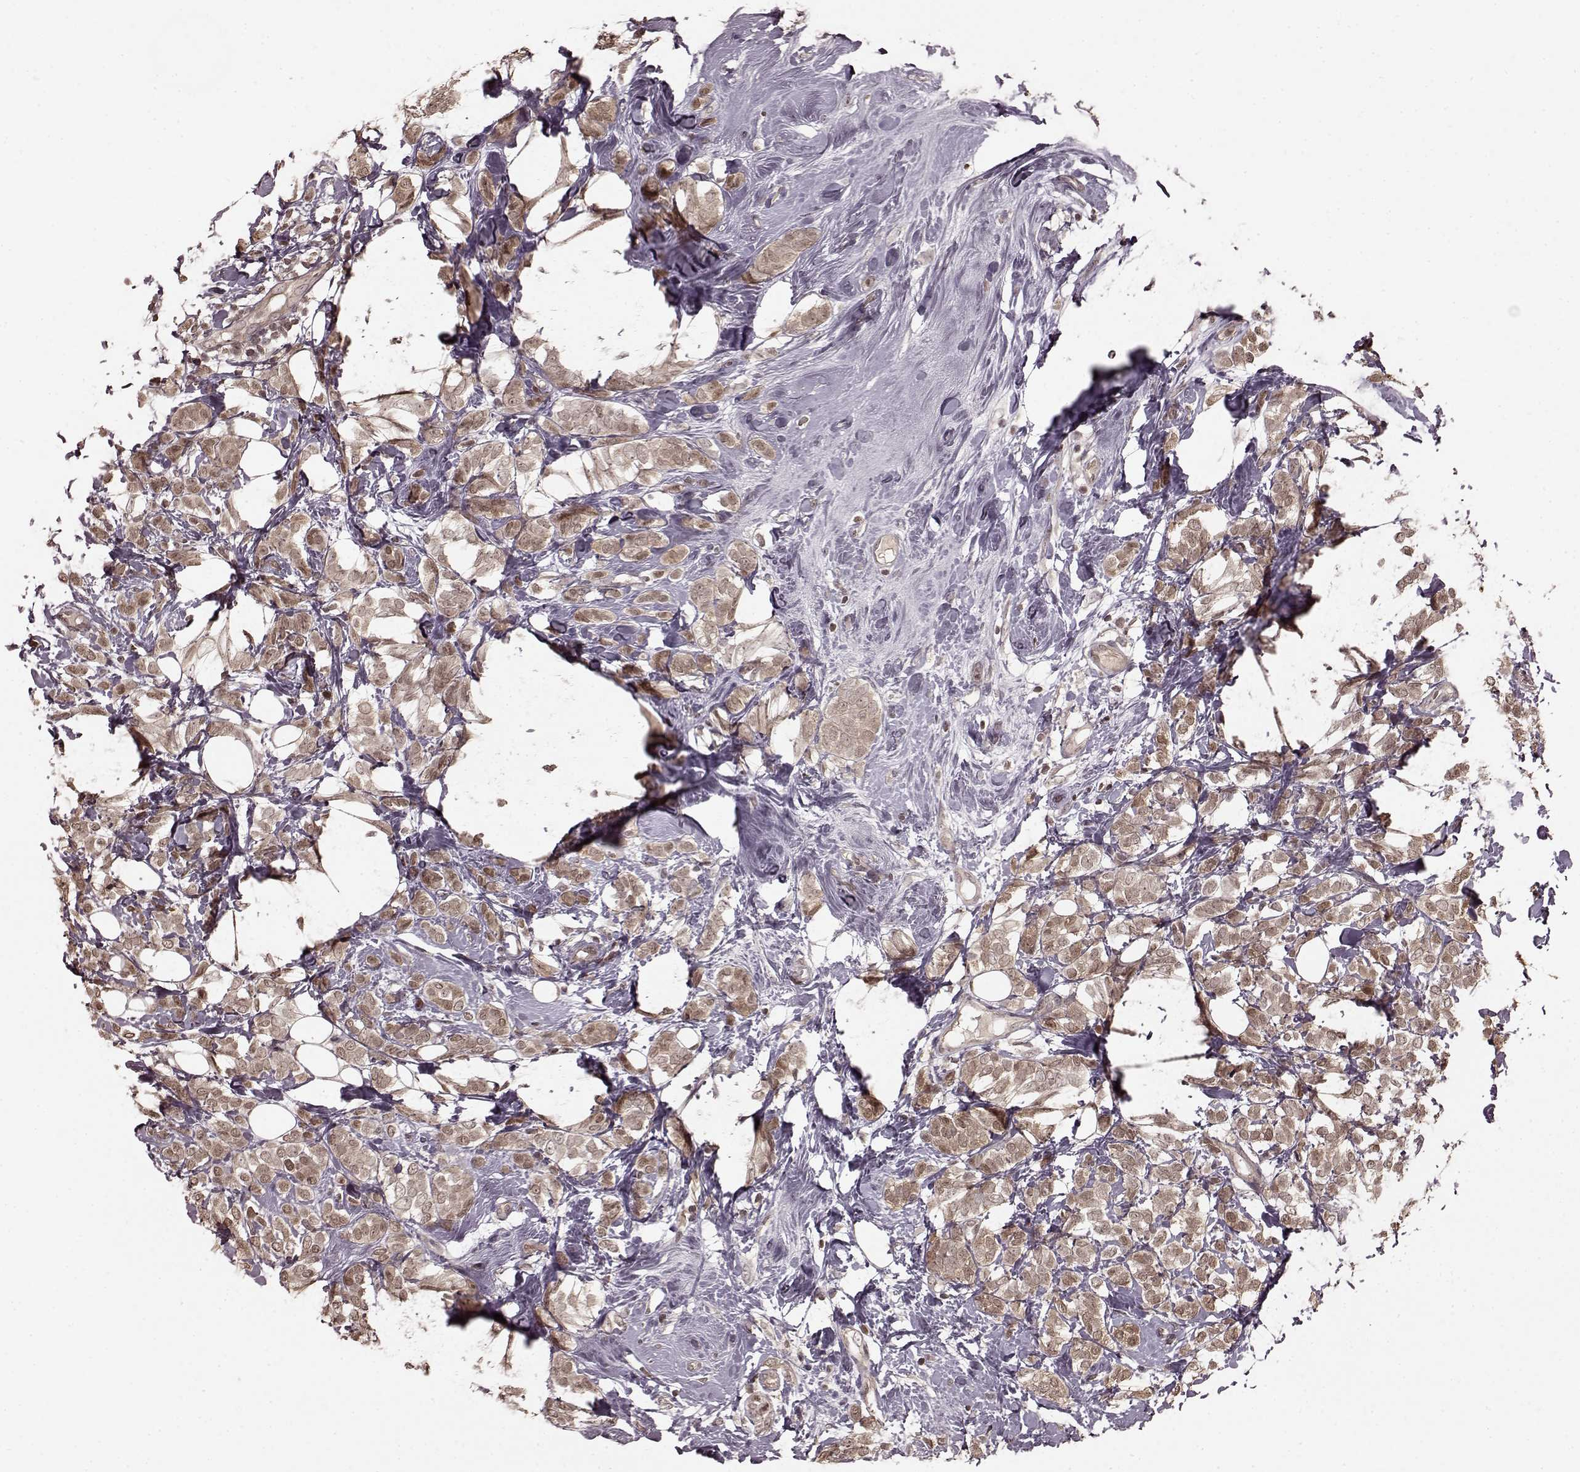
{"staining": {"intensity": "weak", "quantity": ">75%", "location": "cytoplasmic/membranous,nuclear"}, "tissue": "breast cancer", "cell_type": "Tumor cells", "image_type": "cancer", "snomed": [{"axis": "morphology", "description": "Lobular carcinoma"}, {"axis": "topography", "description": "Breast"}], "caption": "Immunohistochemical staining of breast cancer shows weak cytoplasmic/membranous and nuclear protein positivity in approximately >75% of tumor cells.", "gene": "GSS", "patient": {"sex": "female", "age": 49}}